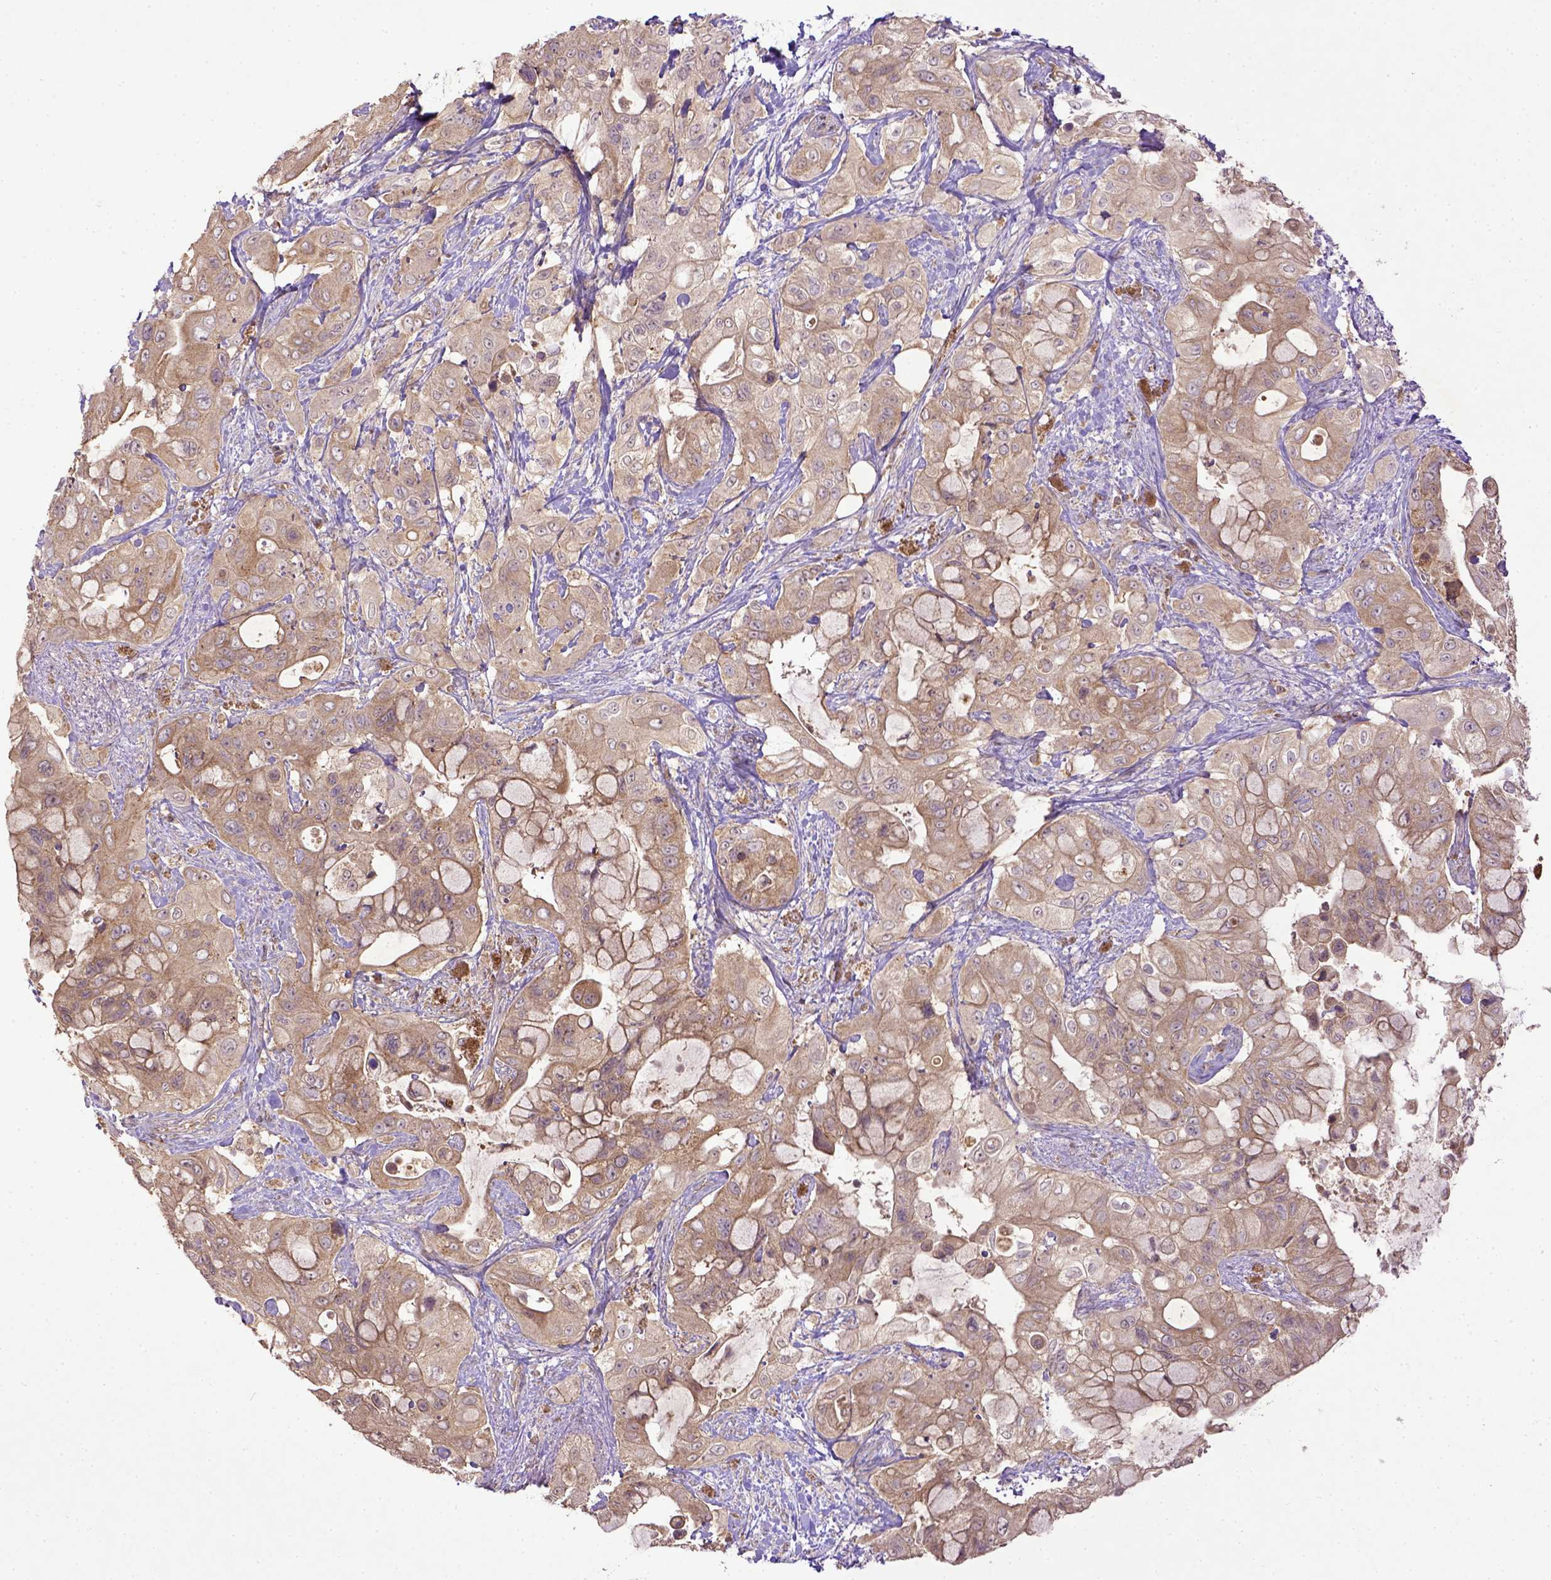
{"staining": {"intensity": "weak", "quantity": ">75%", "location": "cytoplasmic/membranous"}, "tissue": "pancreatic cancer", "cell_type": "Tumor cells", "image_type": "cancer", "snomed": [{"axis": "morphology", "description": "Adenocarcinoma, NOS"}, {"axis": "topography", "description": "Pancreas"}], "caption": "High-power microscopy captured an immunohistochemistry image of pancreatic cancer (adenocarcinoma), revealing weak cytoplasmic/membranous positivity in about >75% of tumor cells.", "gene": "MT-CO1", "patient": {"sex": "male", "age": 71}}